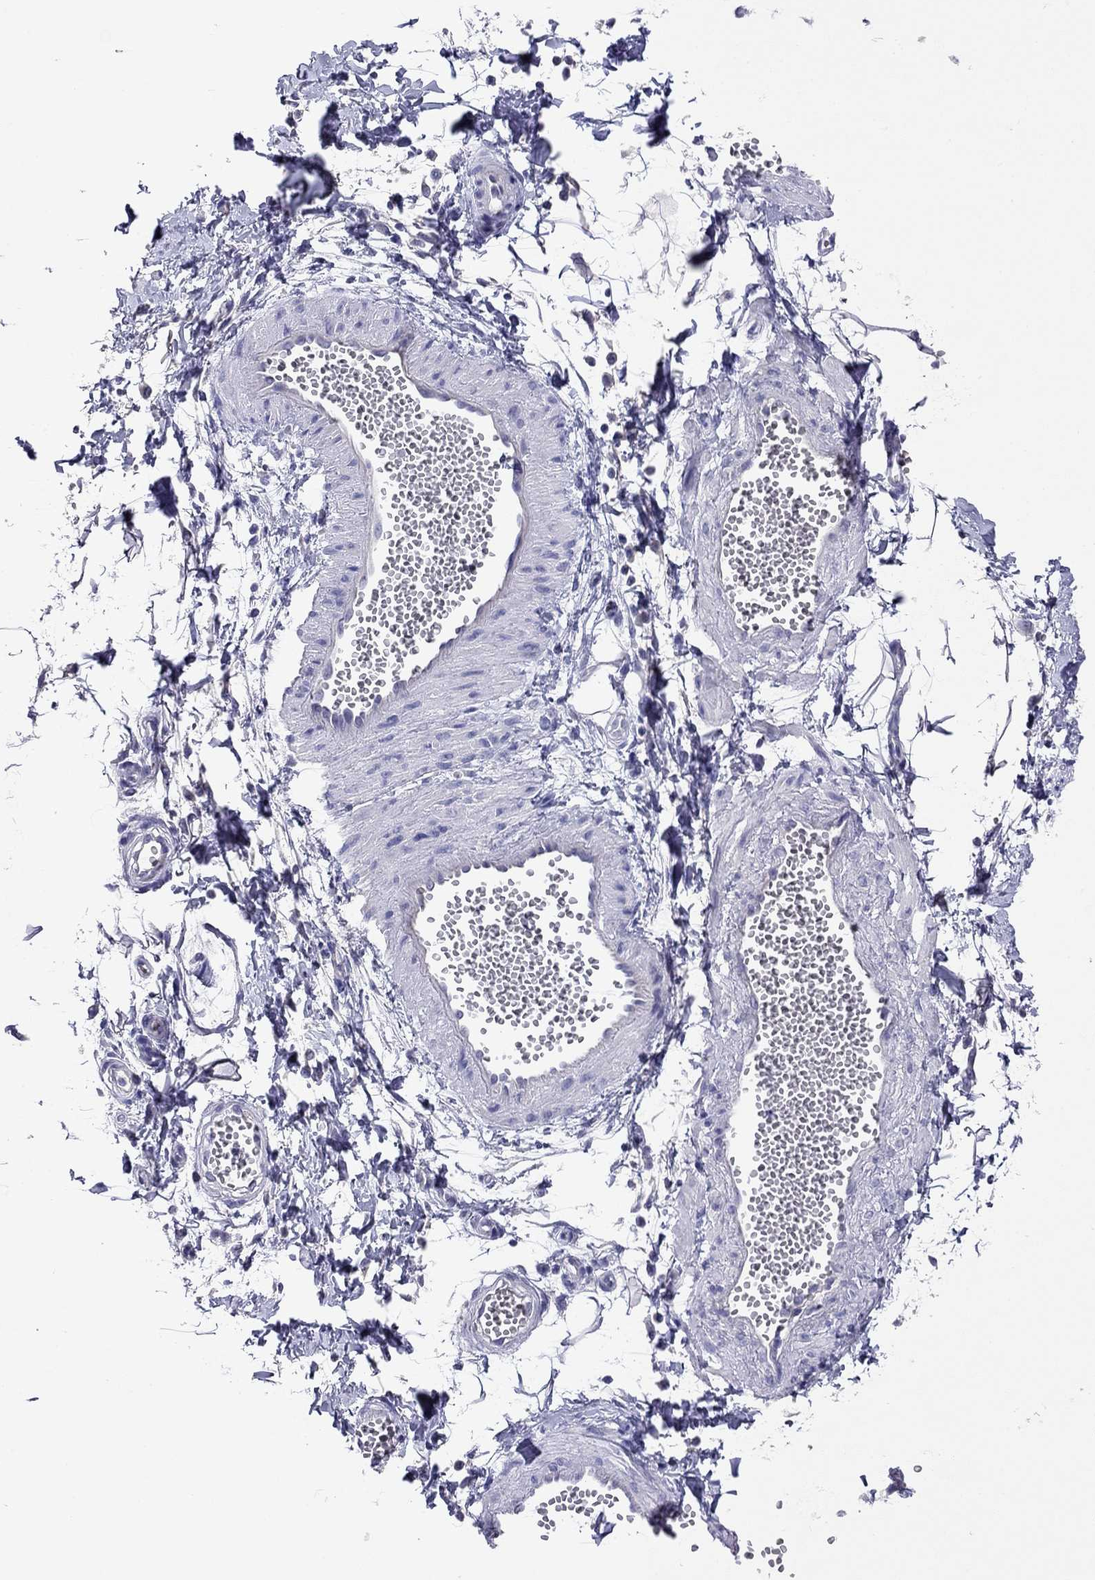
{"staining": {"intensity": "negative", "quantity": "none", "location": "none"}, "tissue": "adipose tissue", "cell_type": "Adipocytes", "image_type": "normal", "snomed": [{"axis": "morphology", "description": "Normal tissue, NOS"}, {"axis": "topography", "description": "Smooth muscle"}, {"axis": "topography", "description": "Peripheral nerve tissue"}], "caption": "The histopathology image reveals no significant positivity in adipocytes of adipose tissue. (Immunohistochemistry (ihc), brightfield microscopy, high magnification).", "gene": "CAPNS2", "patient": {"sex": "male", "age": 22}}